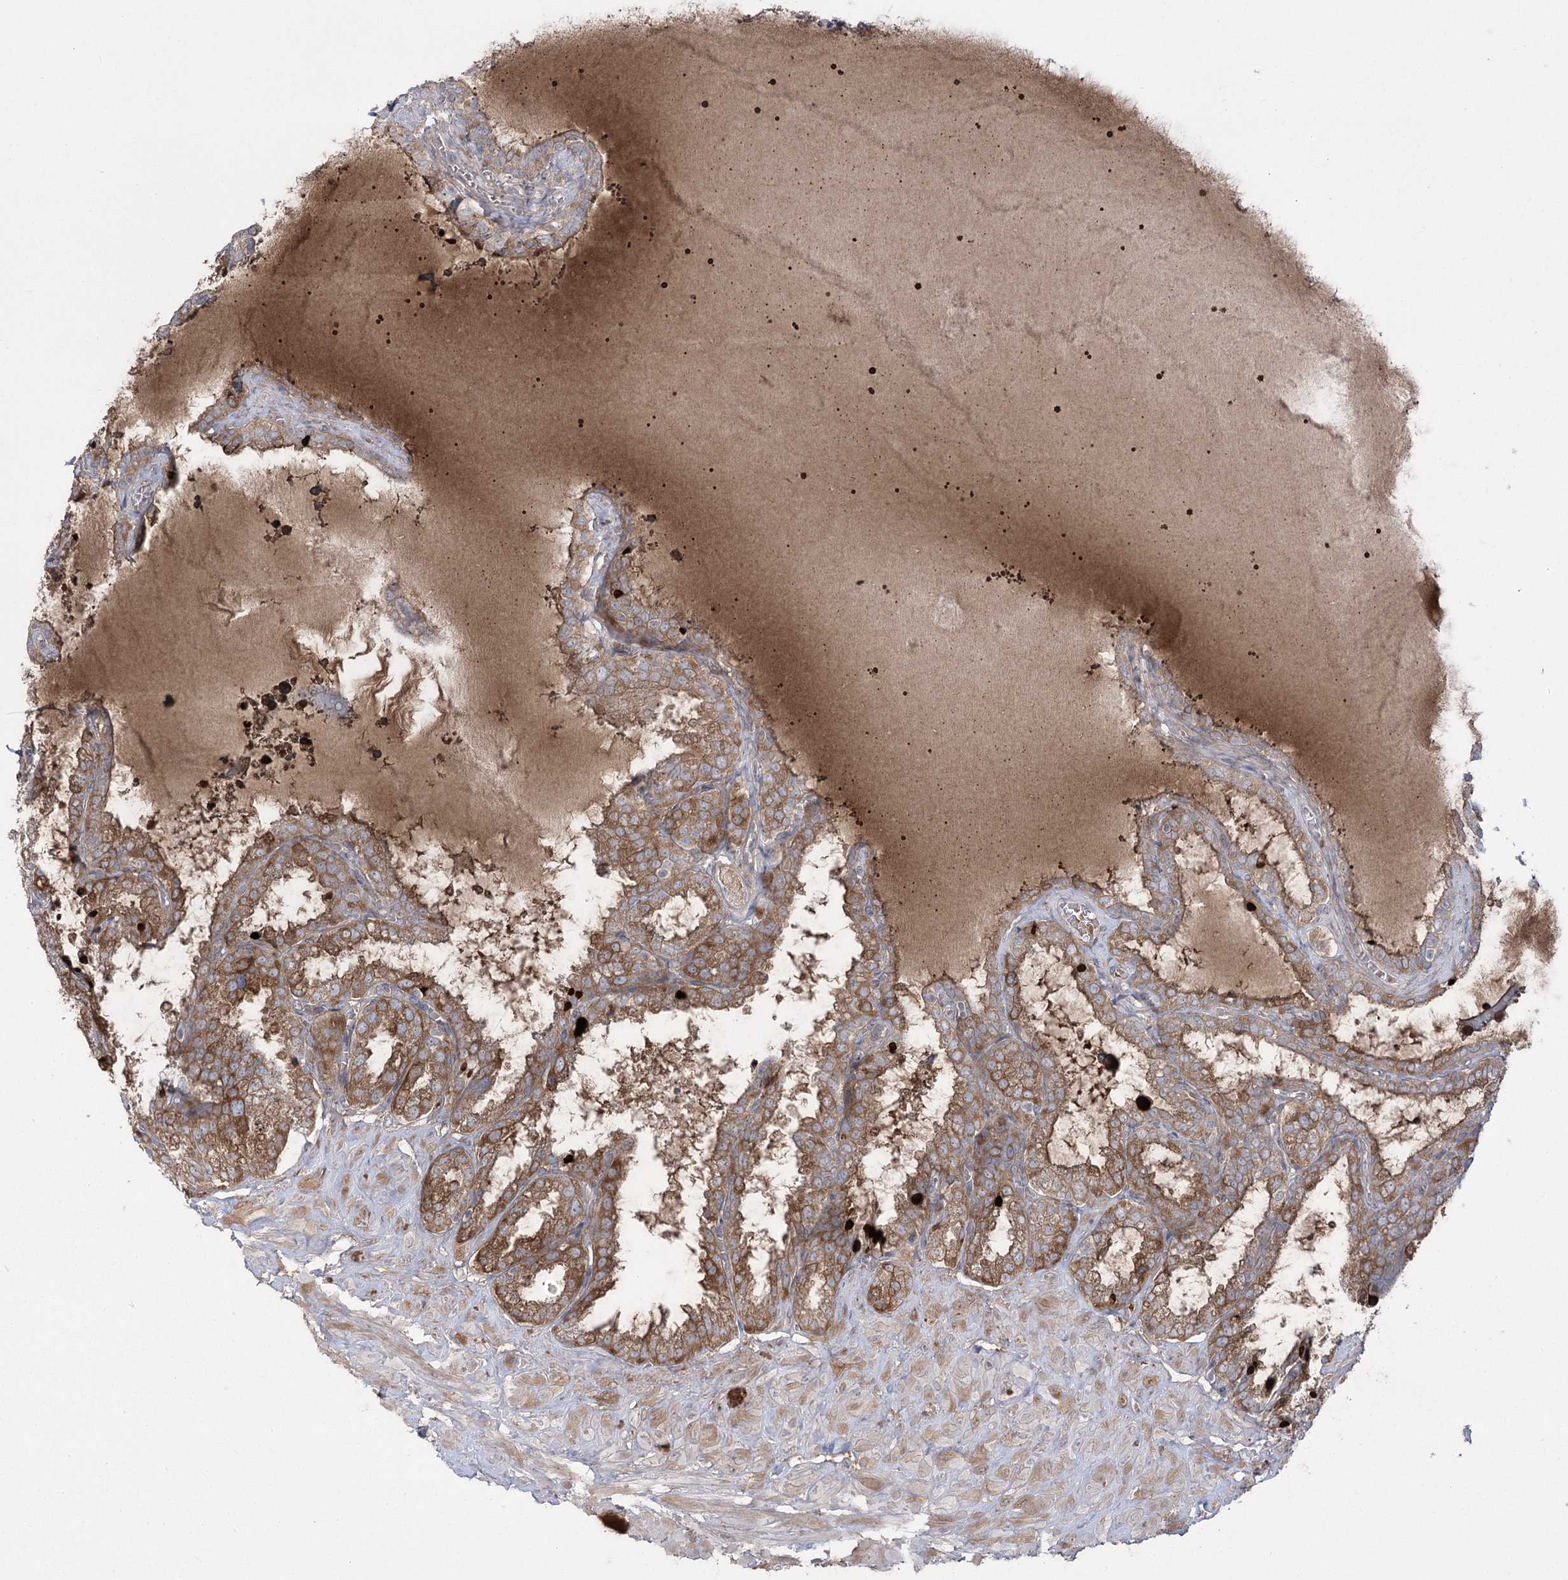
{"staining": {"intensity": "moderate", "quantity": ">75%", "location": "cytoplasmic/membranous"}, "tissue": "seminal vesicle", "cell_type": "Glandular cells", "image_type": "normal", "snomed": [{"axis": "morphology", "description": "Normal tissue, NOS"}, {"axis": "topography", "description": "Seminal veicle"}], "caption": "The micrograph reveals a brown stain indicating the presence of a protein in the cytoplasmic/membranous of glandular cells in seminal vesicle.", "gene": "PLEKHA5", "patient": {"sex": "male", "age": 46}}